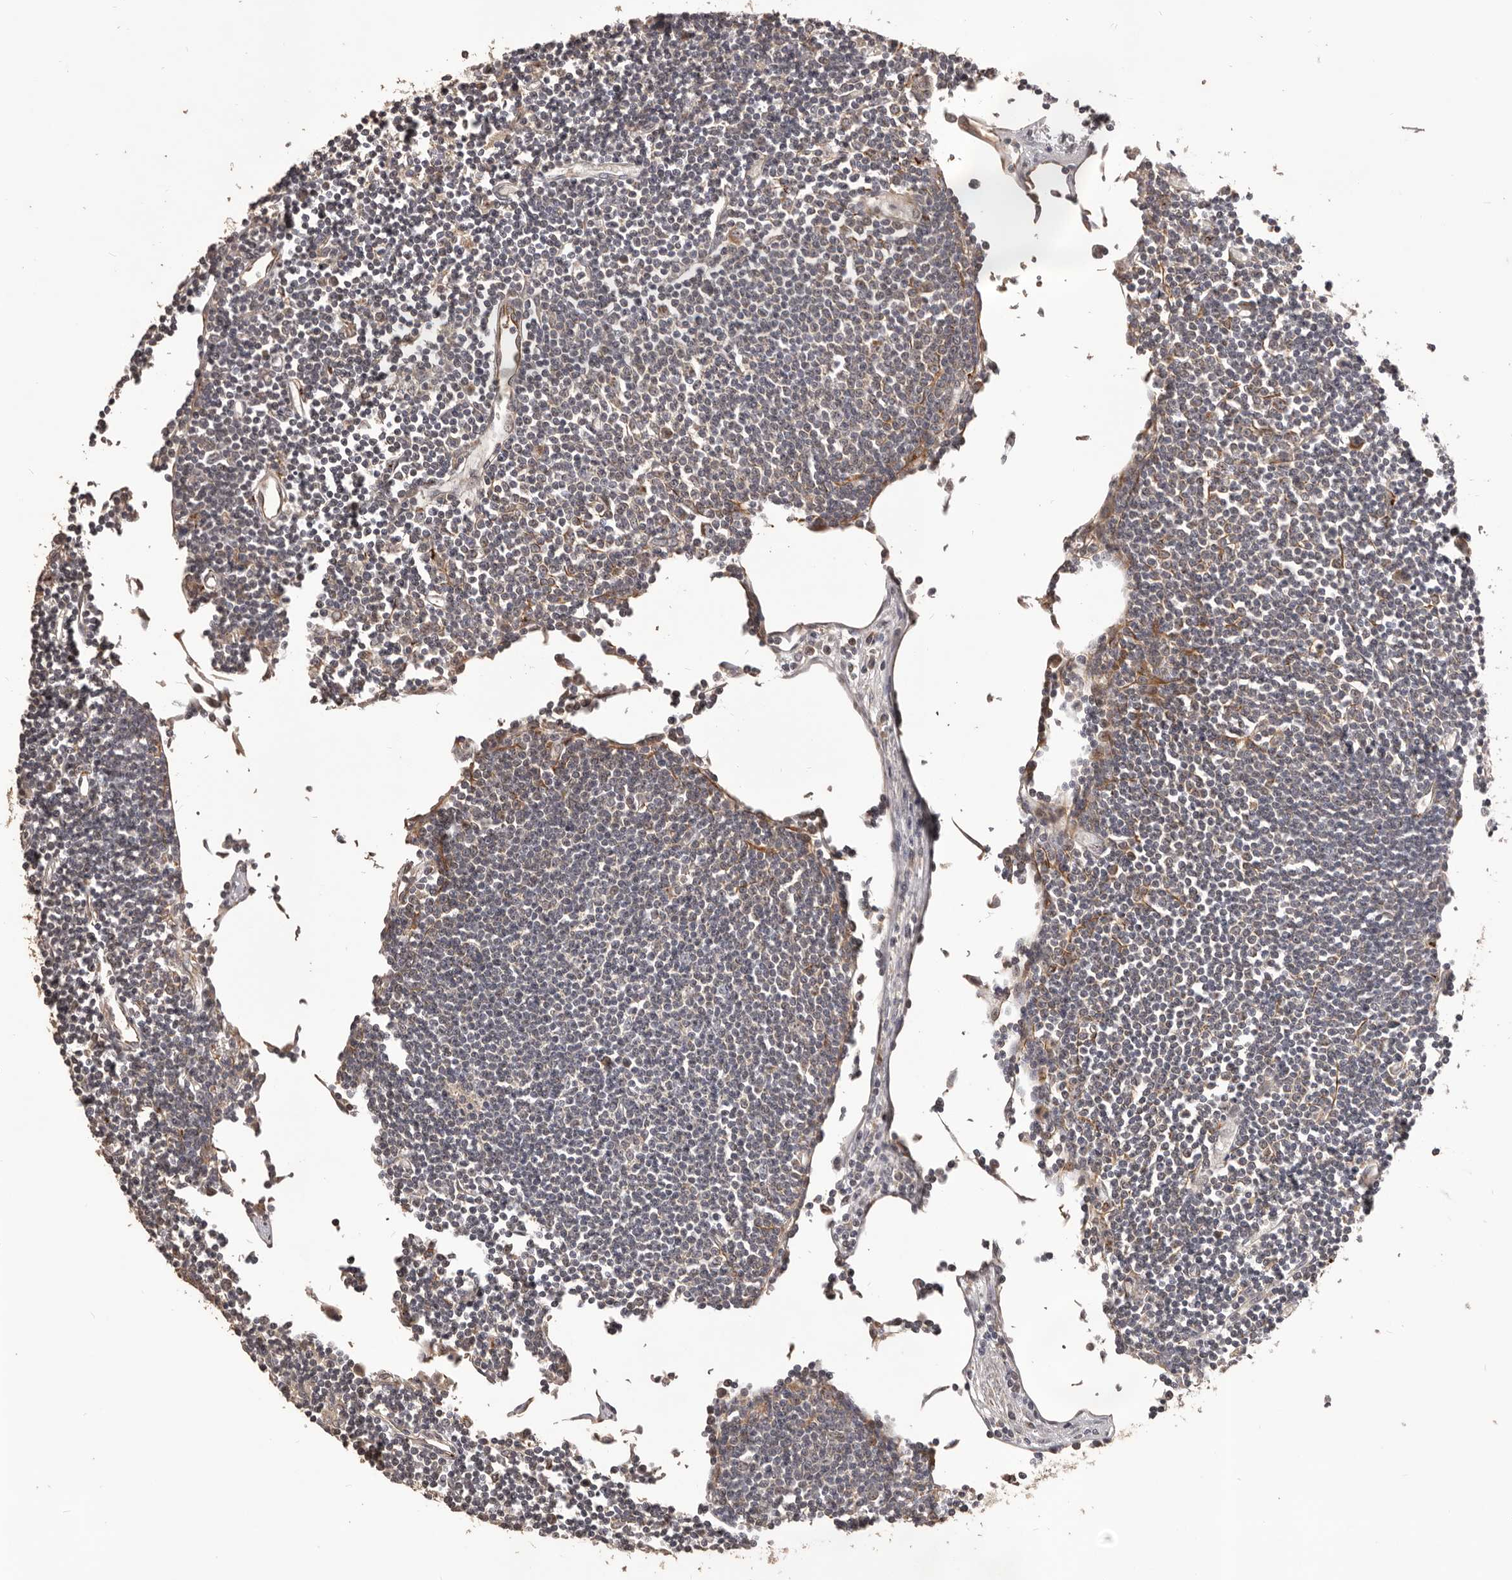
{"staining": {"intensity": "moderate", "quantity": "25%-75%", "location": "cytoplasmic/membranous"}, "tissue": "lymph node", "cell_type": "Germinal center cells", "image_type": "normal", "snomed": [{"axis": "morphology", "description": "Normal tissue, NOS"}, {"axis": "topography", "description": "Lymph node"}], "caption": "Immunohistochemistry photomicrograph of normal lymph node stained for a protein (brown), which displays medium levels of moderate cytoplasmic/membranous positivity in approximately 25%-75% of germinal center cells.", "gene": "QRSL1", "patient": {"sex": "female", "age": 11}}